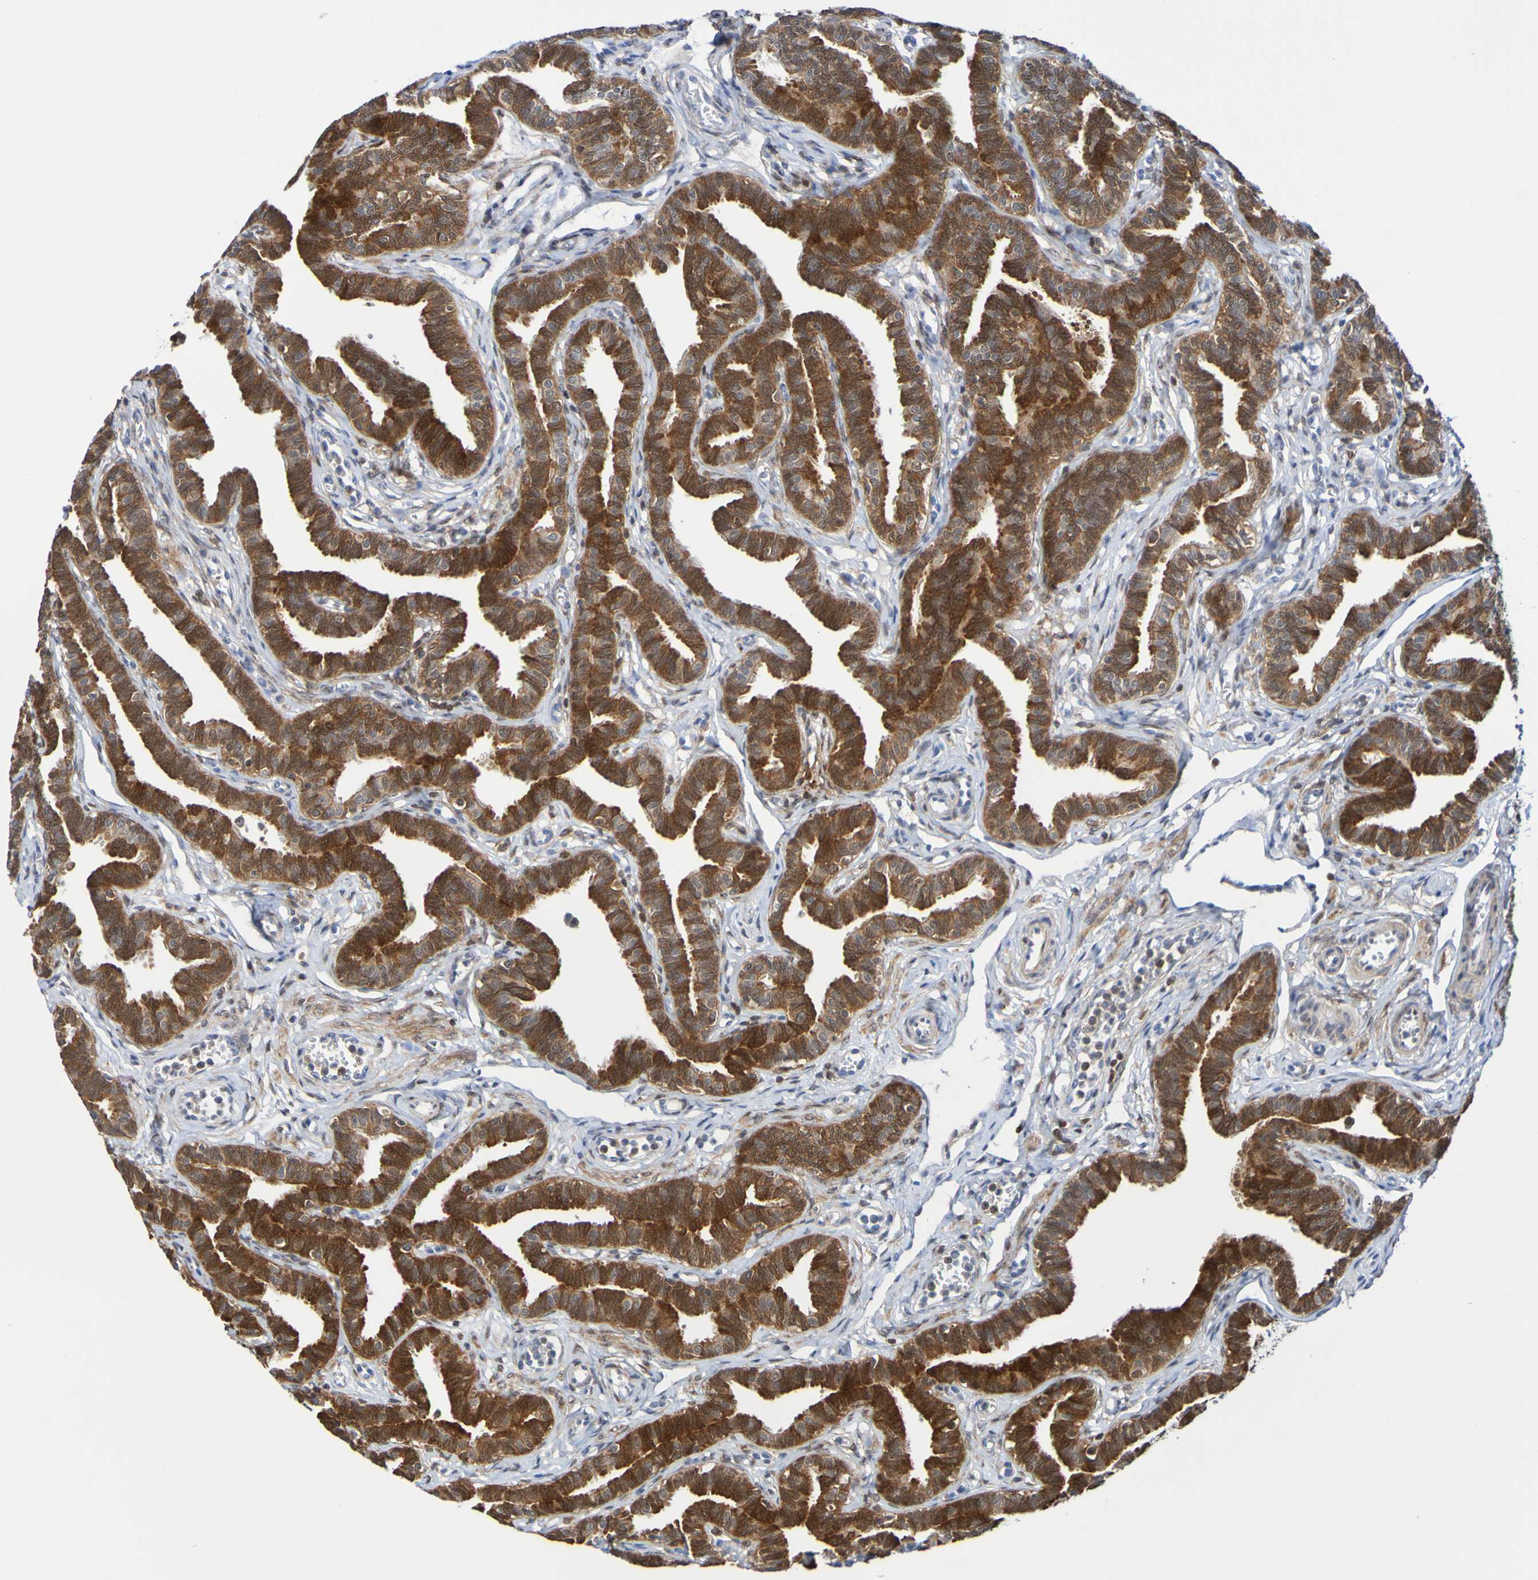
{"staining": {"intensity": "strong", "quantity": ">75%", "location": "cytoplasmic/membranous"}, "tissue": "fallopian tube", "cell_type": "Glandular cells", "image_type": "normal", "snomed": [{"axis": "morphology", "description": "Normal tissue, NOS"}, {"axis": "topography", "description": "Fallopian tube"}, {"axis": "topography", "description": "Ovary"}], "caption": "This micrograph displays benign fallopian tube stained with immunohistochemistry (IHC) to label a protein in brown. The cytoplasmic/membranous of glandular cells show strong positivity for the protein. Nuclei are counter-stained blue.", "gene": "ATIC", "patient": {"sex": "female", "age": 23}}